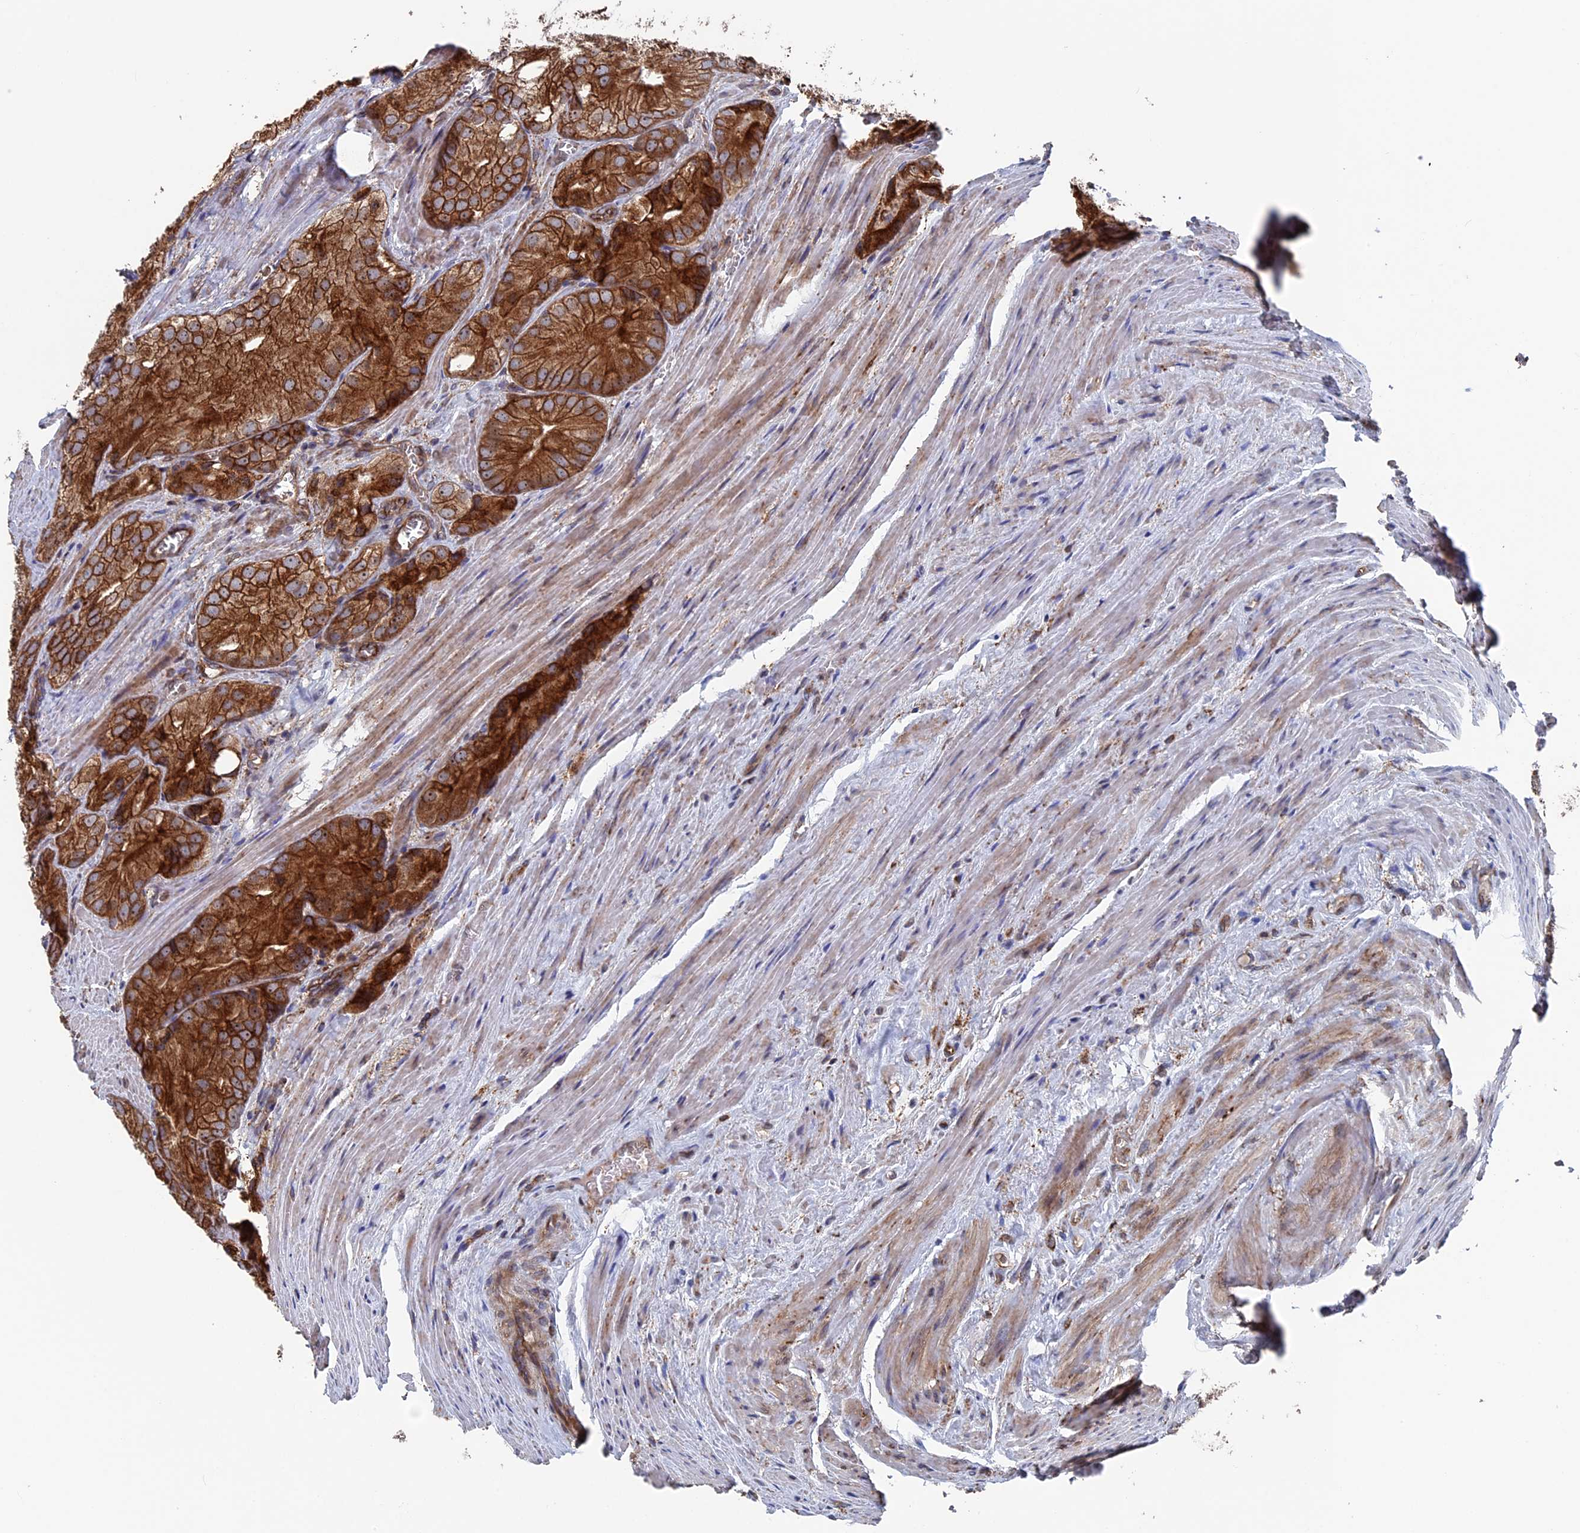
{"staining": {"intensity": "strong", "quantity": ">75%", "location": "cytoplasmic/membranous"}, "tissue": "prostate cancer", "cell_type": "Tumor cells", "image_type": "cancer", "snomed": [{"axis": "morphology", "description": "Adenocarcinoma, Low grade"}, {"axis": "topography", "description": "Prostate"}], "caption": "The image shows staining of prostate adenocarcinoma (low-grade), revealing strong cytoplasmic/membranous protein staining (brown color) within tumor cells.", "gene": "RPUSD1", "patient": {"sex": "male", "age": 69}}